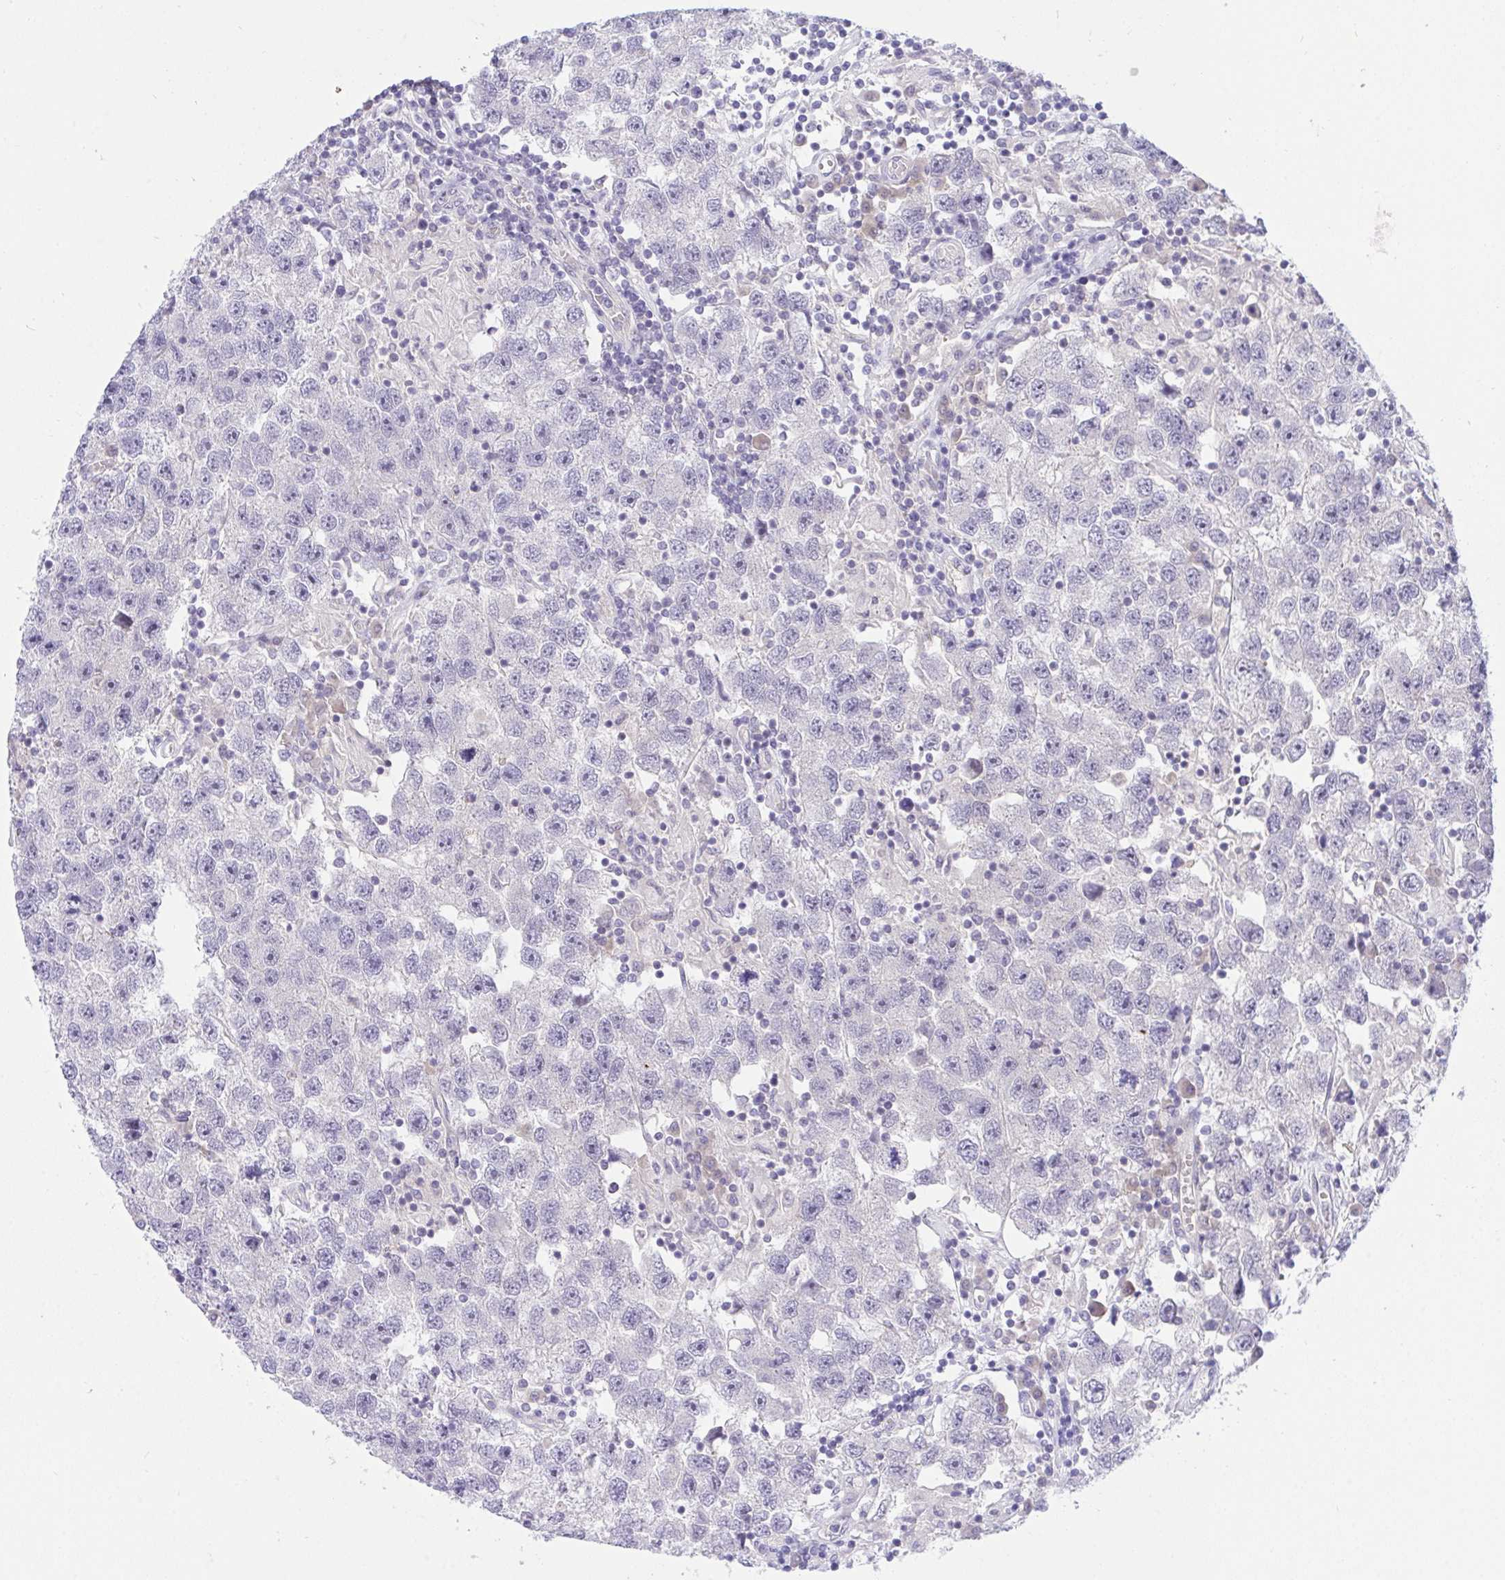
{"staining": {"intensity": "negative", "quantity": "none", "location": "none"}, "tissue": "testis cancer", "cell_type": "Tumor cells", "image_type": "cancer", "snomed": [{"axis": "morphology", "description": "Seminoma, NOS"}, {"axis": "topography", "description": "Testis"}], "caption": "Image shows no protein staining in tumor cells of testis seminoma tissue.", "gene": "HOXD12", "patient": {"sex": "male", "age": 26}}